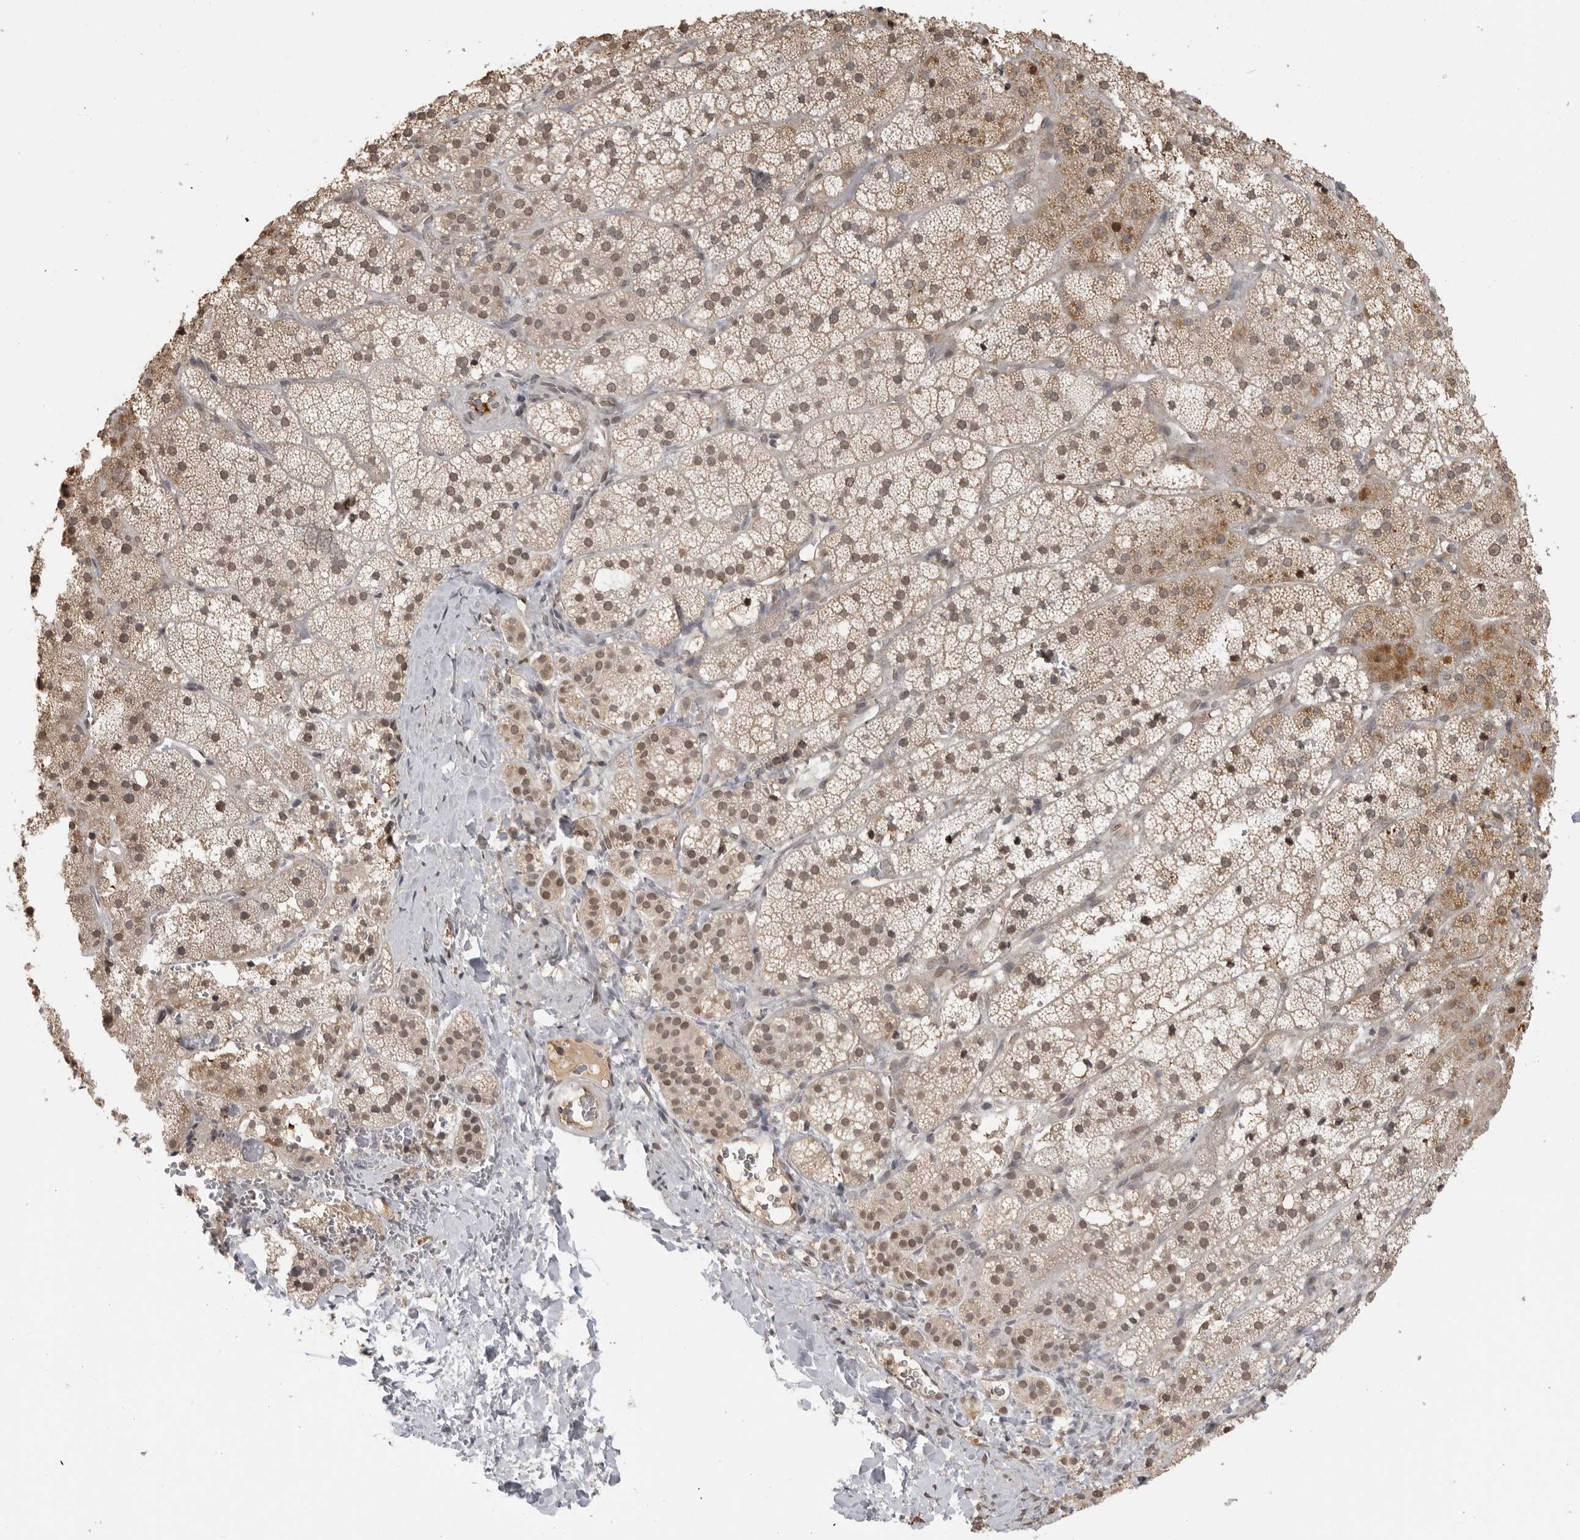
{"staining": {"intensity": "moderate", "quantity": ">75%", "location": "cytoplasmic/membranous,nuclear"}, "tissue": "adrenal gland", "cell_type": "Glandular cells", "image_type": "normal", "snomed": [{"axis": "morphology", "description": "Normal tissue, NOS"}, {"axis": "topography", "description": "Adrenal gland"}], "caption": "IHC staining of unremarkable adrenal gland, which displays medium levels of moderate cytoplasmic/membranous,nuclear staining in about >75% of glandular cells indicating moderate cytoplasmic/membranous,nuclear protein expression. The staining was performed using DAB (3,3'-diaminobenzidine) (brown) for protein detection and nuclei were counterstained in hematoxylin (blue).", "gene": "CLOCK", "patient": {"sex": "female", "age": 44}}